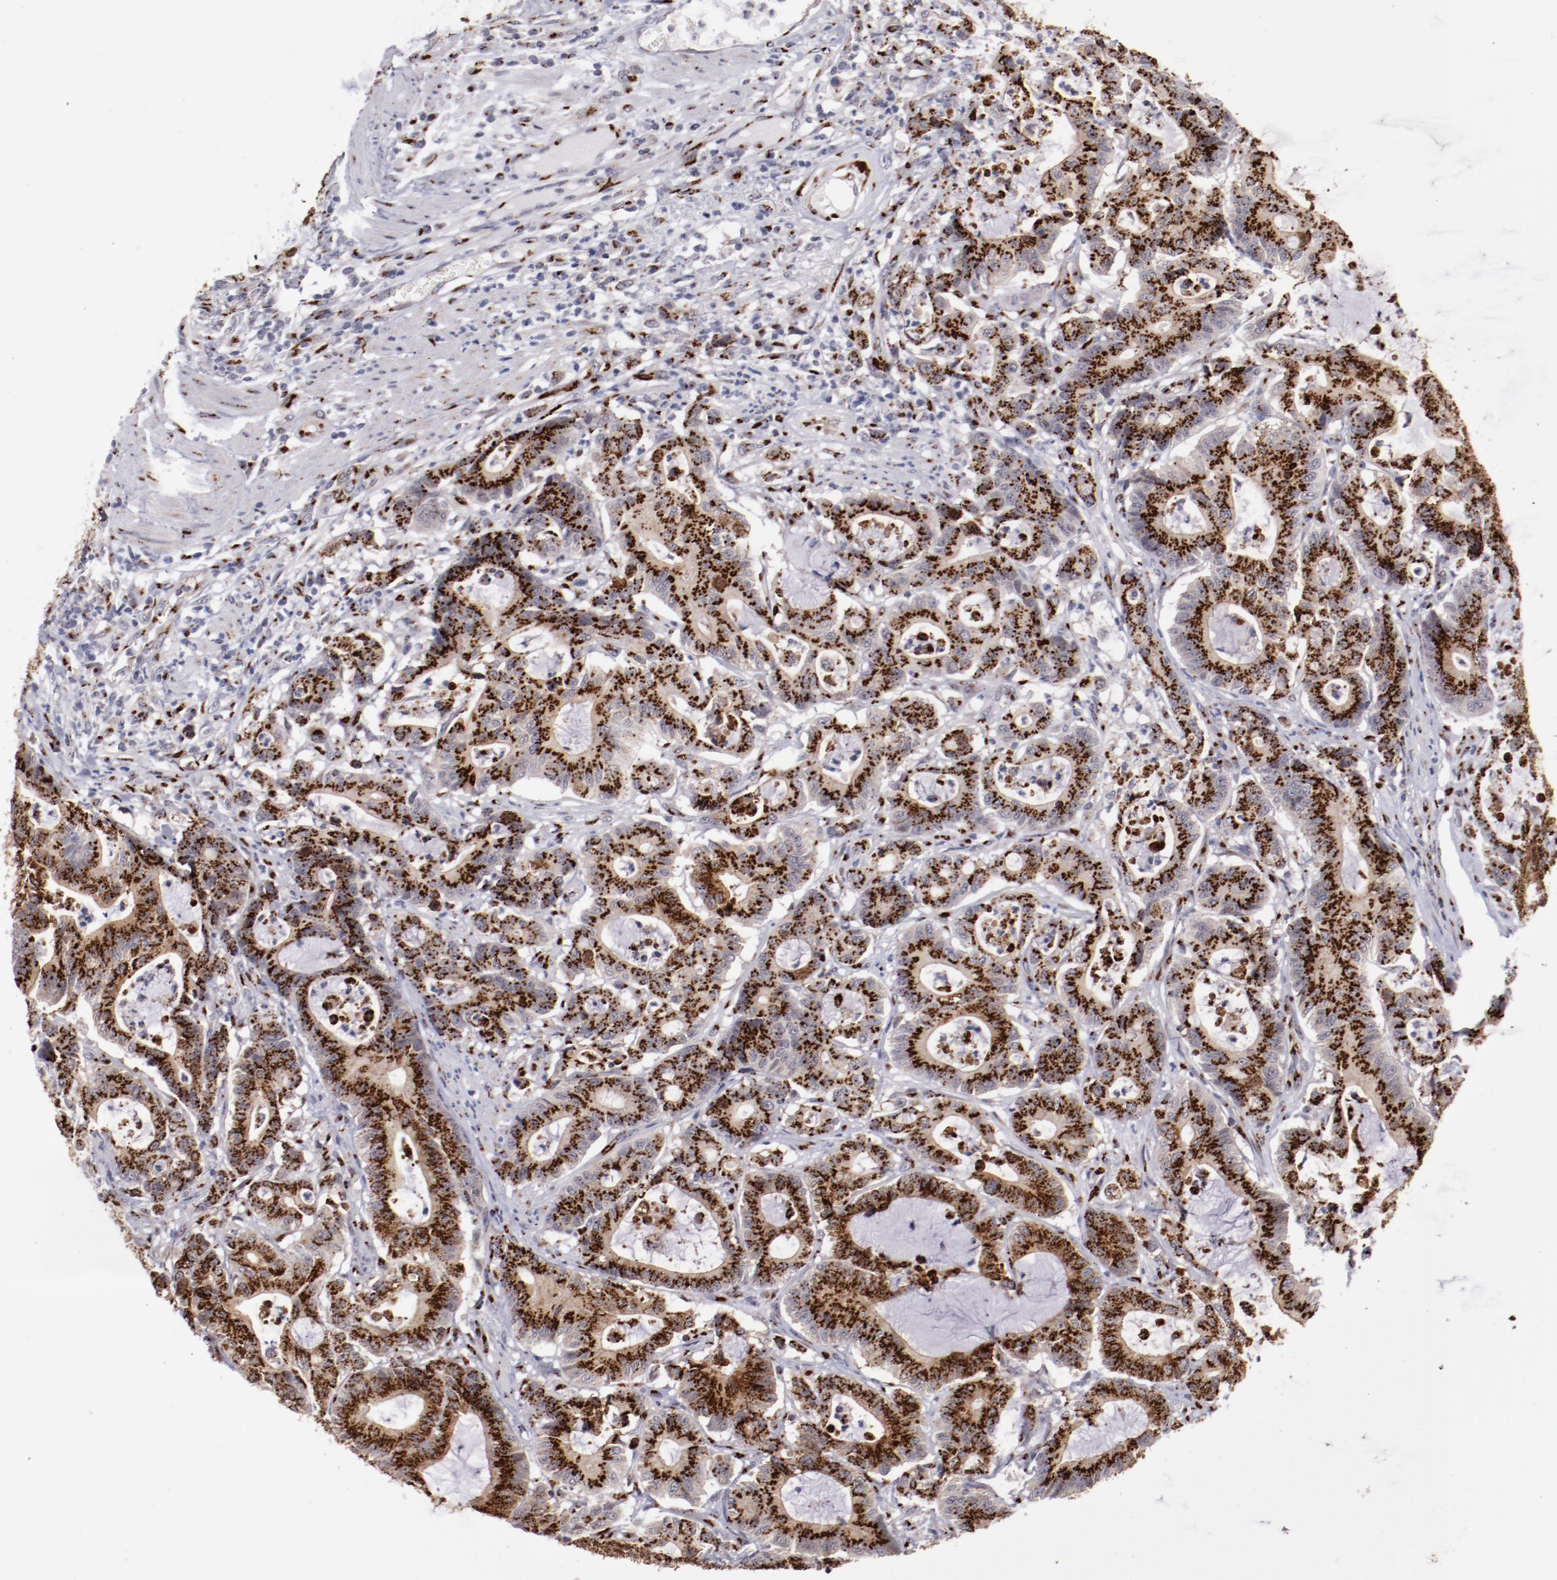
{"staining": {"intensity": "strong", "quantity": ">75%", "location": "cytoplasmic/membranous"}, "tissue": "colorectal cancer", "cell_type": "Tumor cells", "image_type": "cancer", "snomed": [{"axis": "morphology", "description": "Adenocarcinoma, NOS"}, {"axis": "topography", "description": "Colon"}], "caption": "This is a photomicrograph of immunohistochemistry staining of colorectal adenocarcinoma, which shows strong expression in the cytoplasmic/membranous of tumor cells.", "gene": "GOLIM4", "patient": {"sex": "female", "age": 84}}